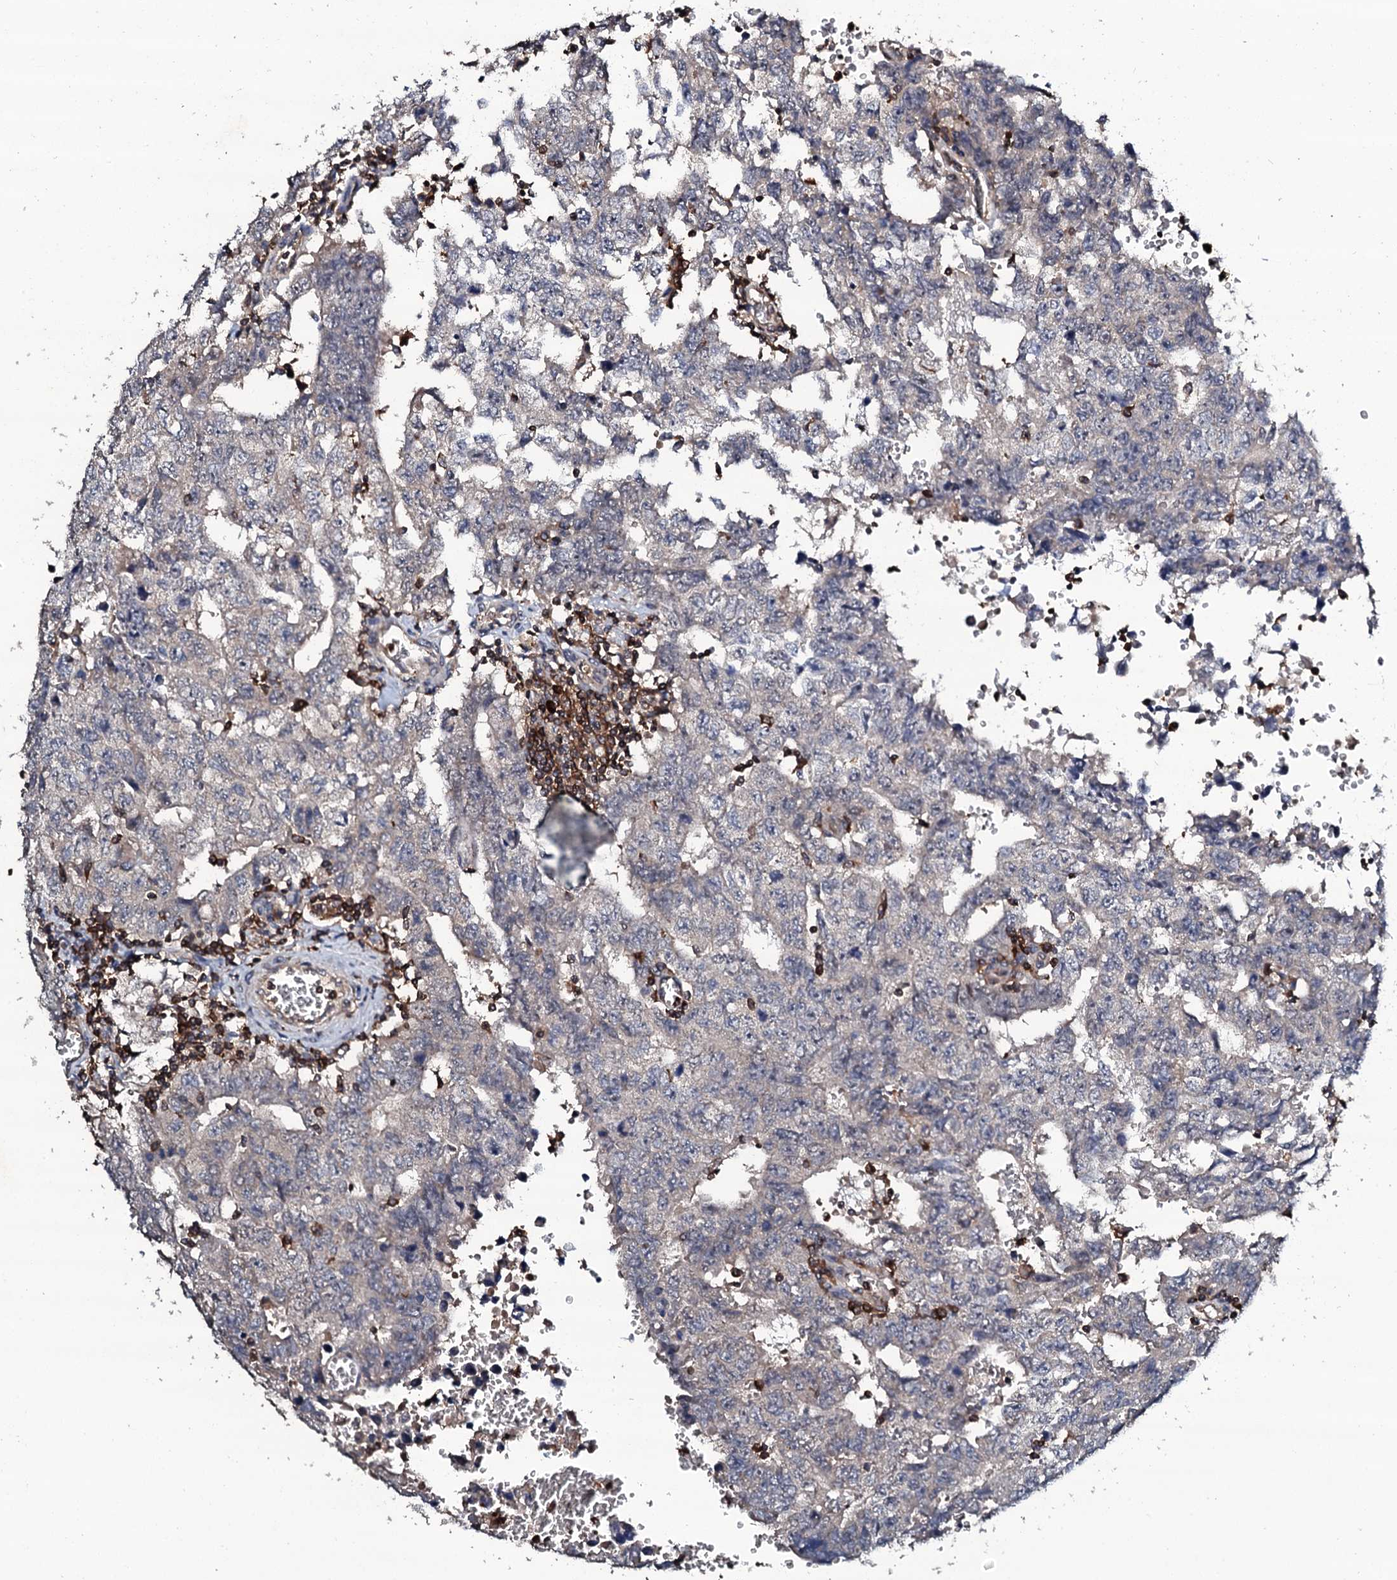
{"staining": {"intensity": "negative", "quantity": "none", "location": "none"}, "tissue": "testis cancer", "cell_type": "Tumor cells", "image_type": "cancer", "snomed": [{"axis": "morphology", "description": "Carcinoma, Embryonal, NOS"}, {"axis": "topography", "description": "Testis"}], "caption": "Immunohistochemistry (IHC) micrograph of embryonal carcinoma (testis) stained for a protein (brown), which shows no positivity in tumor cells.", "gene": "GRK2", "patient": {"sex": "male", "age": 26}}